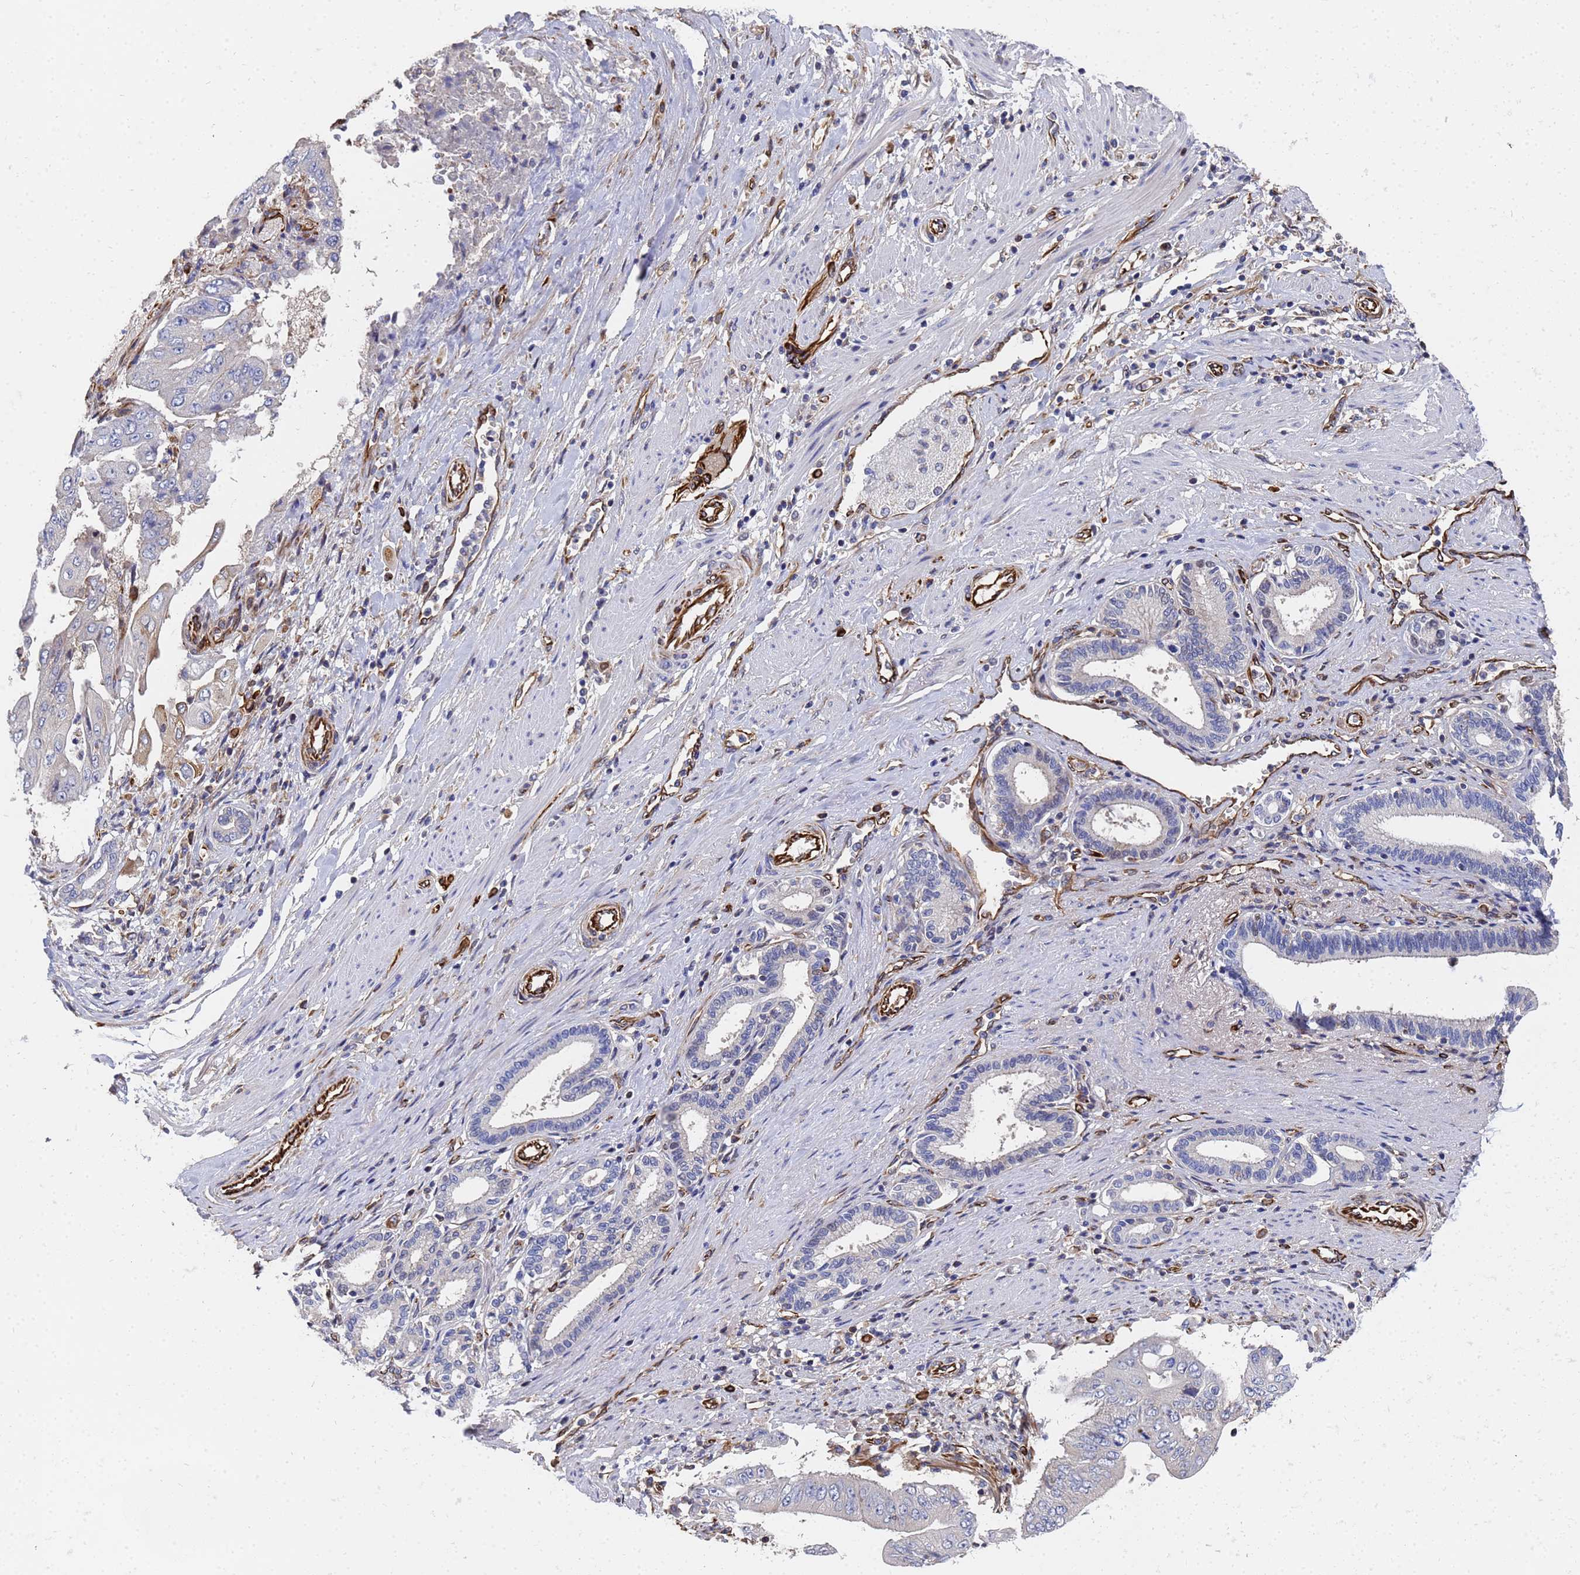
{"staining": {"intensity": "negative", "quantity": "none", "location": "none"}, "tissue": "pancreatic cancer", "cell_type": "Tumor cells", "image_type": "cancer", "snomed": [{"axis": "morphology", "description": "Adenocarcinoma, NOS"}, {"axis": "topography", "description": "Pancreas"}], "caption": "Immunohistochemistry (IHC) of human pancreatic cancer (adenocarcinoma) shows no expression in tumor cells. (DAB immunohistochemistry visualized using brightfield microscopy, high magnification).", "gene": "SYT13", "patient": {"sex": "female", "age": 77}}